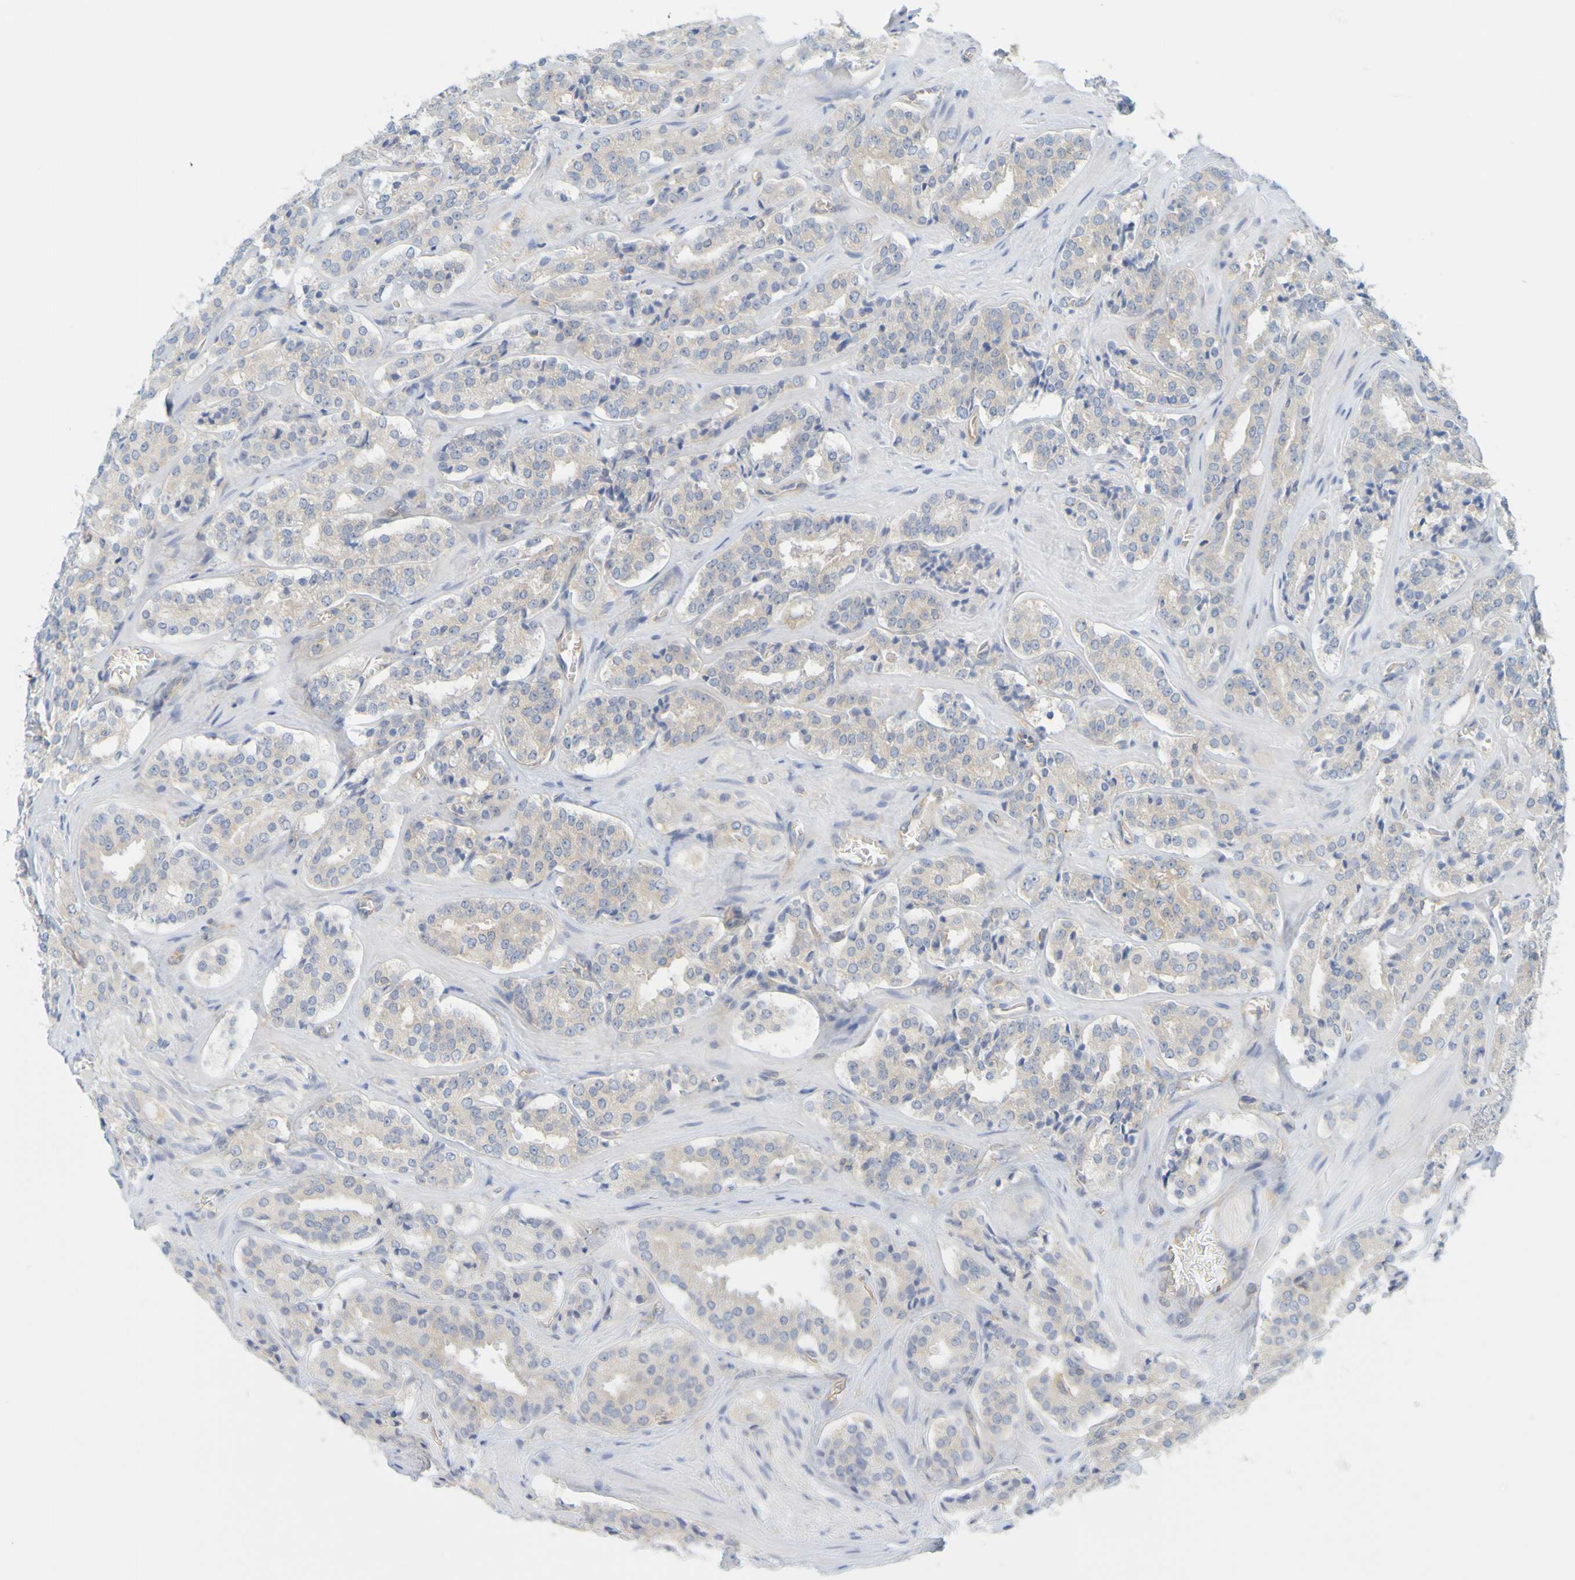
{"staining": {"intensity": "weak", "quantity": ">75%", "location": "cytoplasmic/membranous"}, "tissue": "prostate cancer", "cell_type": "Tumor cells", "image_type": "cancer", "snomed": [{"axis": "morphology", "description": "Adenocarcinoma, High grade"}, {"axis": "topography", "description": "Prostate"}], "caption": "This is an image of immunohistochemistry (IHC) staining of prostate cancer, which shows weak positivity in the cytoplasmic/membranous of tumor cells.", "gene": "APPL1", "patient": {"sex": "male", "age": 60}}